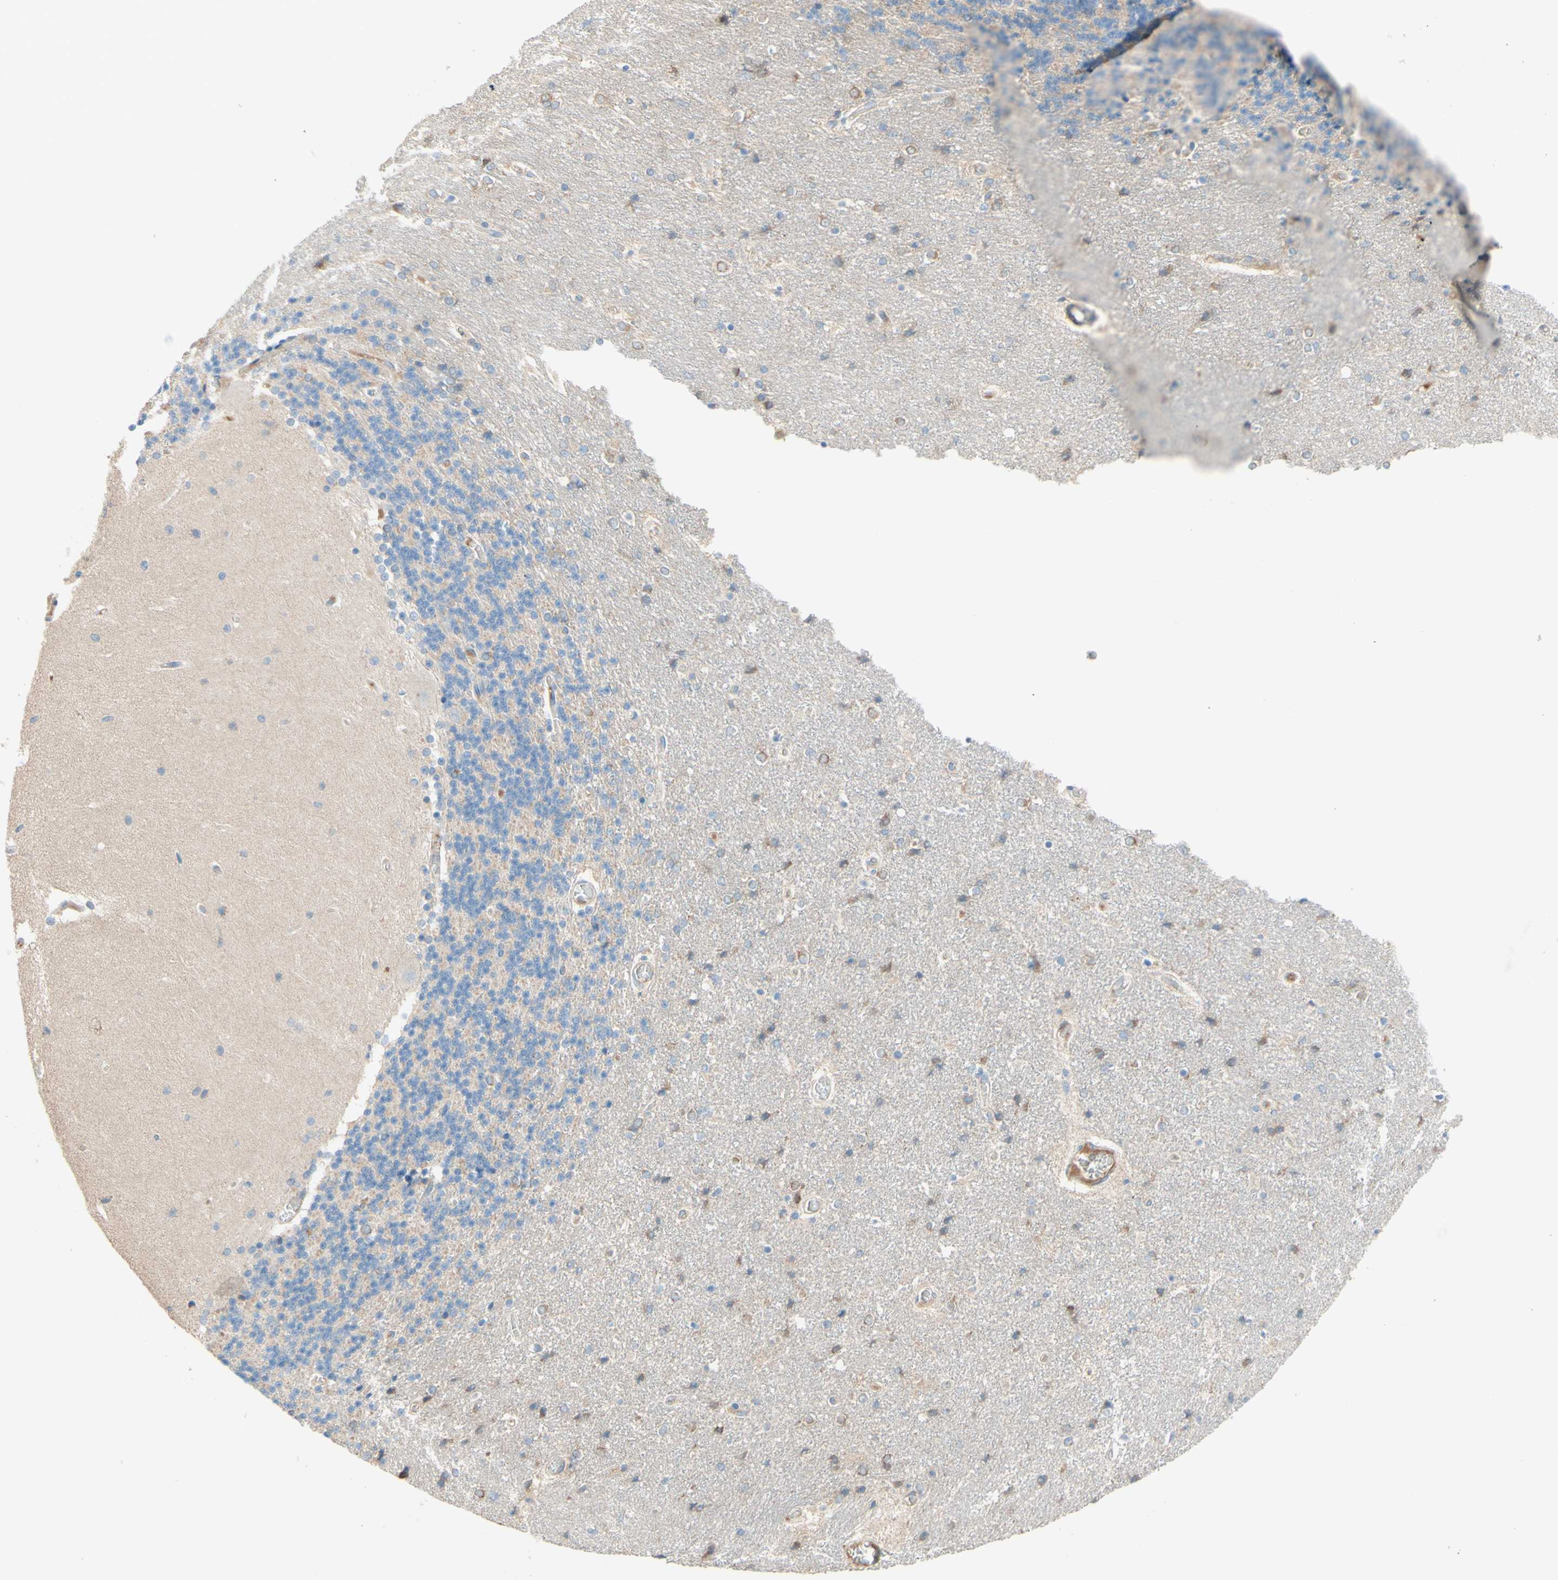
{"staining": {"intensity": "weak", "quantity": ">75%", "location": "cytoplasmic/membranous"}, "tissue": "cerebellum", "cell_type": "Cells in granular layer", "image_type": "normal", "snomed": [{"axis": "morphology", "description": "Normal tissue, NOS"}, {"axis": "topography", "description": "Cerebellum"}], "caption": "This micrograph shows normal cerebellum stained with immunohistochemistry (IHC) to label a protein in brown. The cytoplasmic/membranous of cells in granular layer show weak positivity for the protein. Nuclei are counter-stained blue.", "gene": "IL2", "patient": {"sex": "female", "age": 54}}